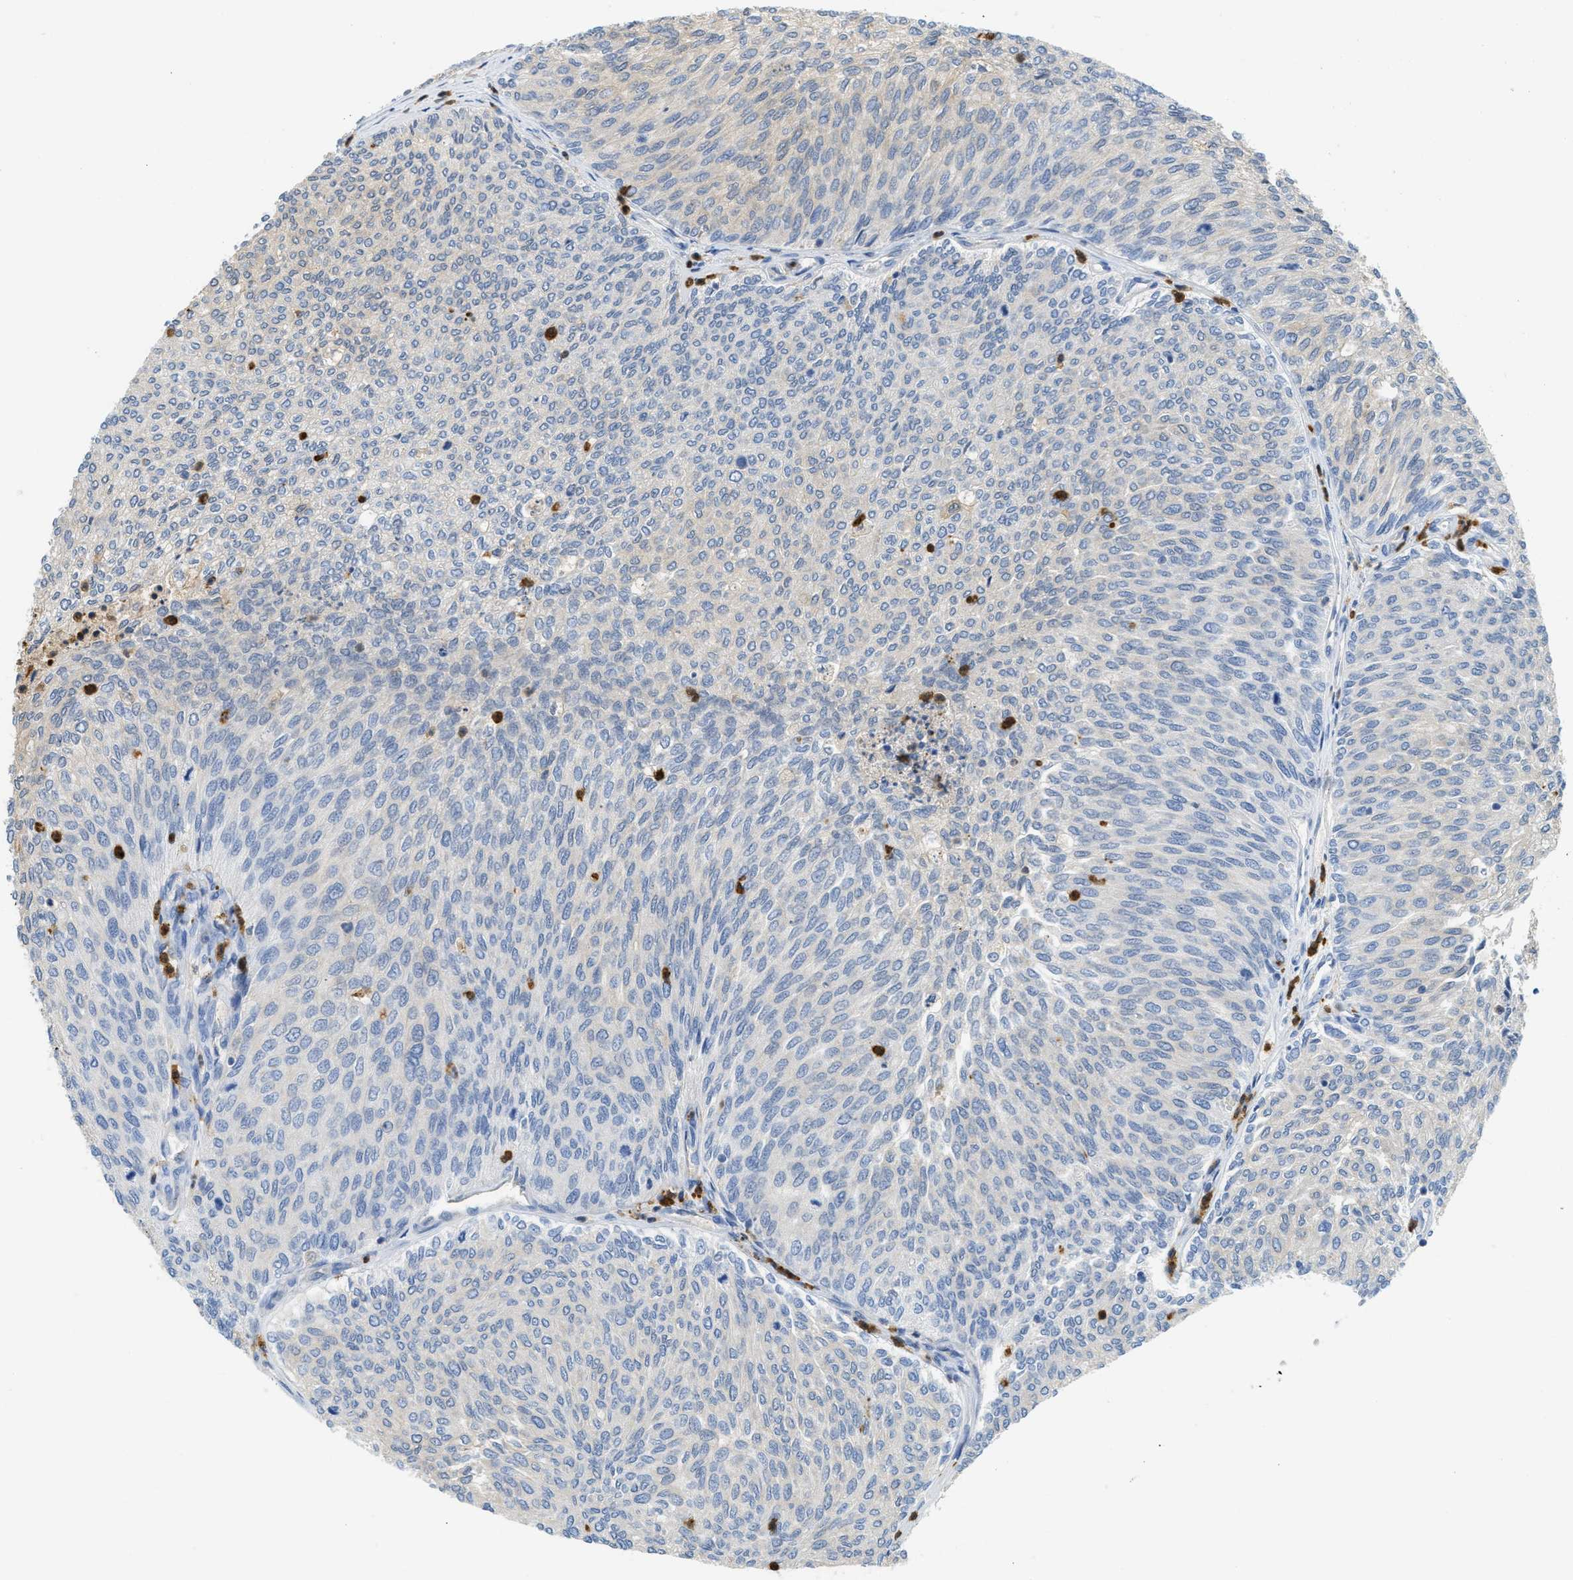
{"staining": {"intensity": "weak", "quantity": "<25%", "location": "cytoplasmic/membranous"}, "tissue": "urothelial cancer", "cell_type": "Tumor cells", "image_type": "cancer", "snomed": [{"axis": "morphology", "description": "Urothelial carcinoma, Low grade"}, {"axis": "topography", "description": "Urinary bladder"}], "caption": "DAB immunohistochemical staining of human urothelial carcinoma (low-grade) exhibits no significant positivity in tumor cells.", "gene": "SERPINB1", "patient": {"sex": "female", "age": 79}}